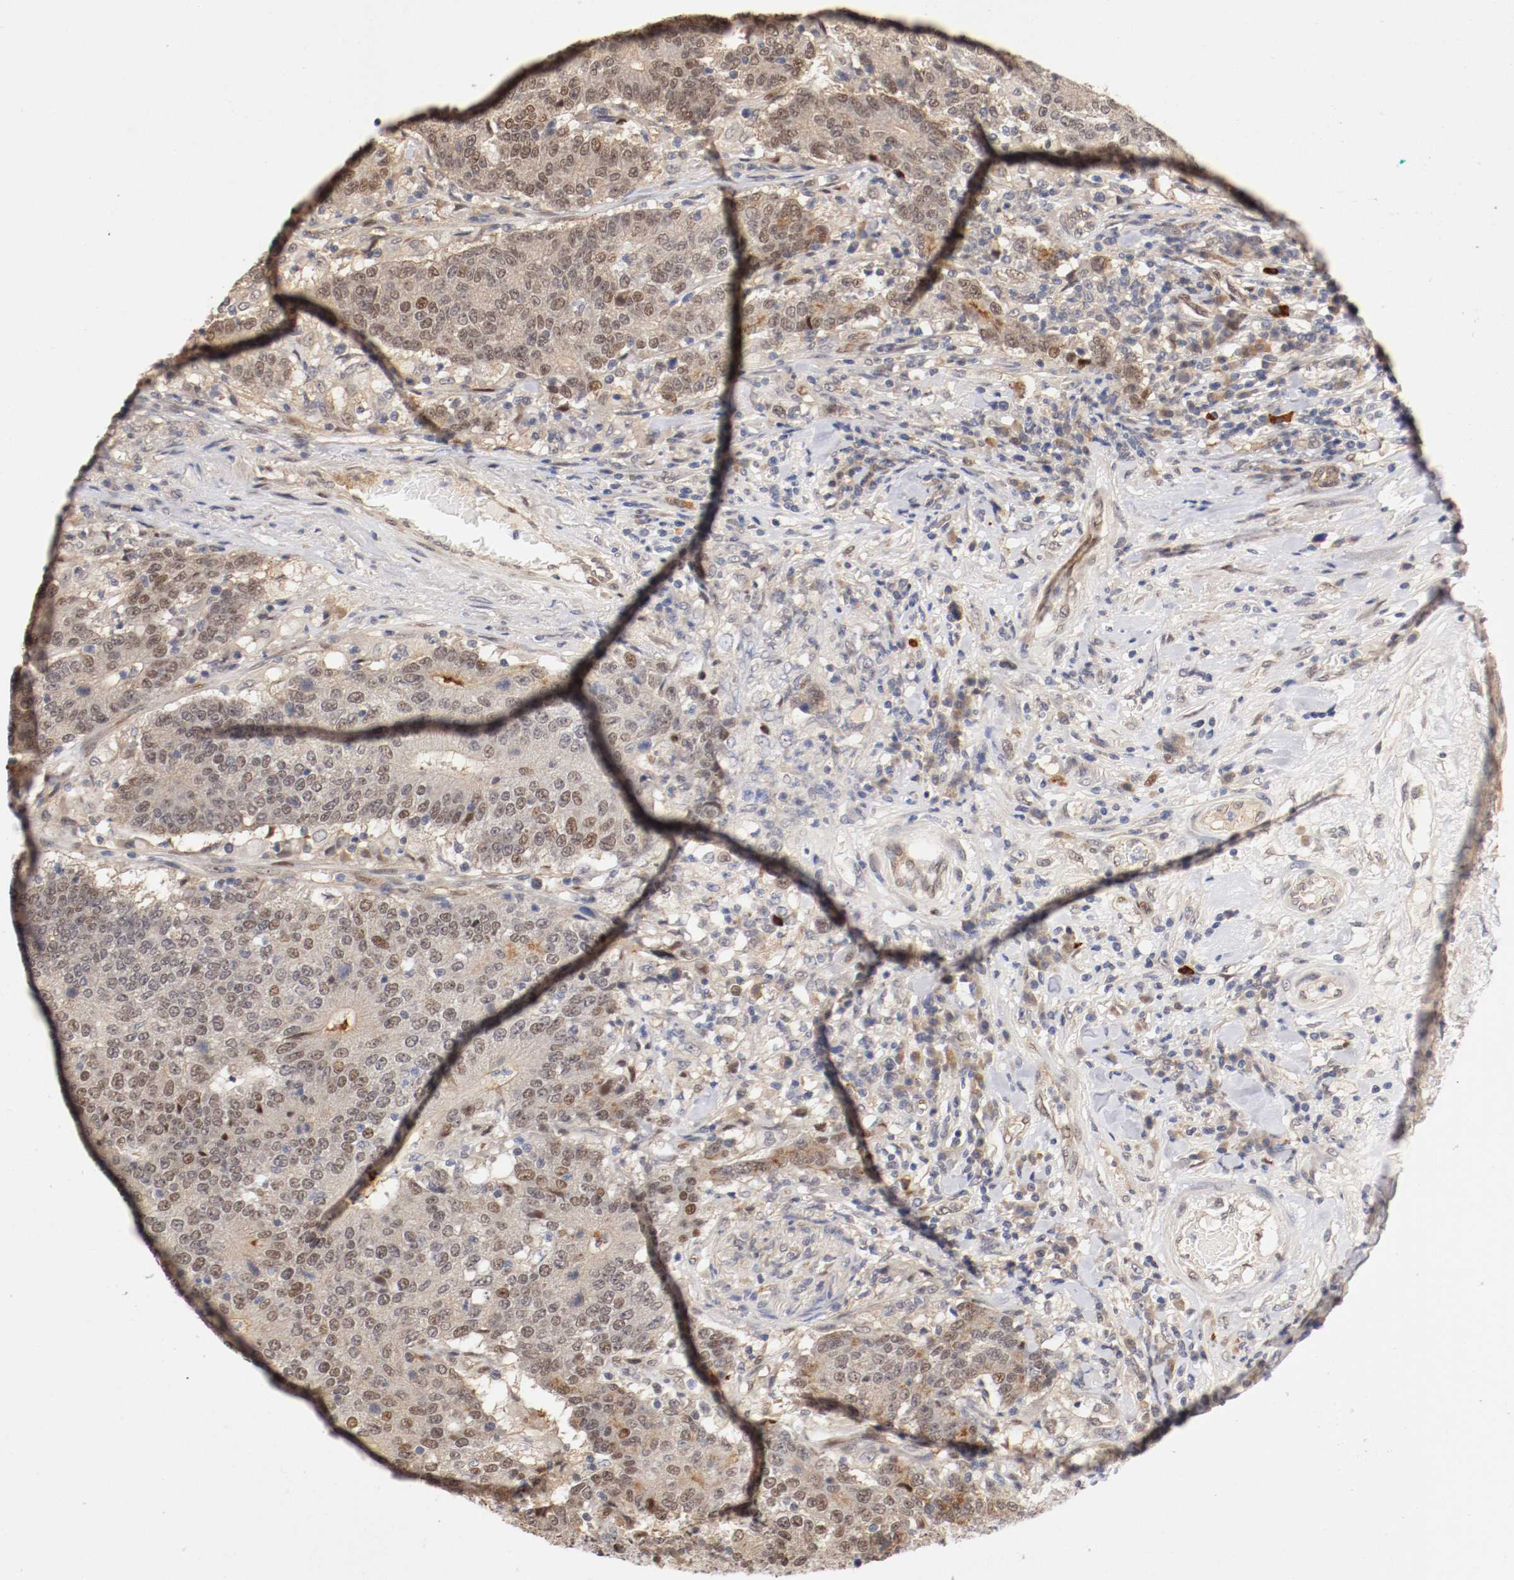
{"staining": {"intensity": "moderate", "quantity": ">75%", "location": "cytoplasmic/membranous,nuclear"}, "tissue": "colorectal cancer", "cell_type": "Tumor cells", "image_type": "cancer", "snomed": [{"axis": "morphology", "description": "Normal tissue, NOS"}, {"axis": "morphology", "description": "Adenocarcinoma, NOS"}, {"axis": "topography", "description": "Colon"}], "caption": "Immunohistochemical staining of human colorectal cancer shows medium levels of moderate cytoplasmic/membranous and nuclear positivity in about >75% of tumor cells. The protein of interest is shown in brown color, while the nuclei are stained blue.", "gene": "DNMT3B", "patient": {"sex": "female", "age": 75}}